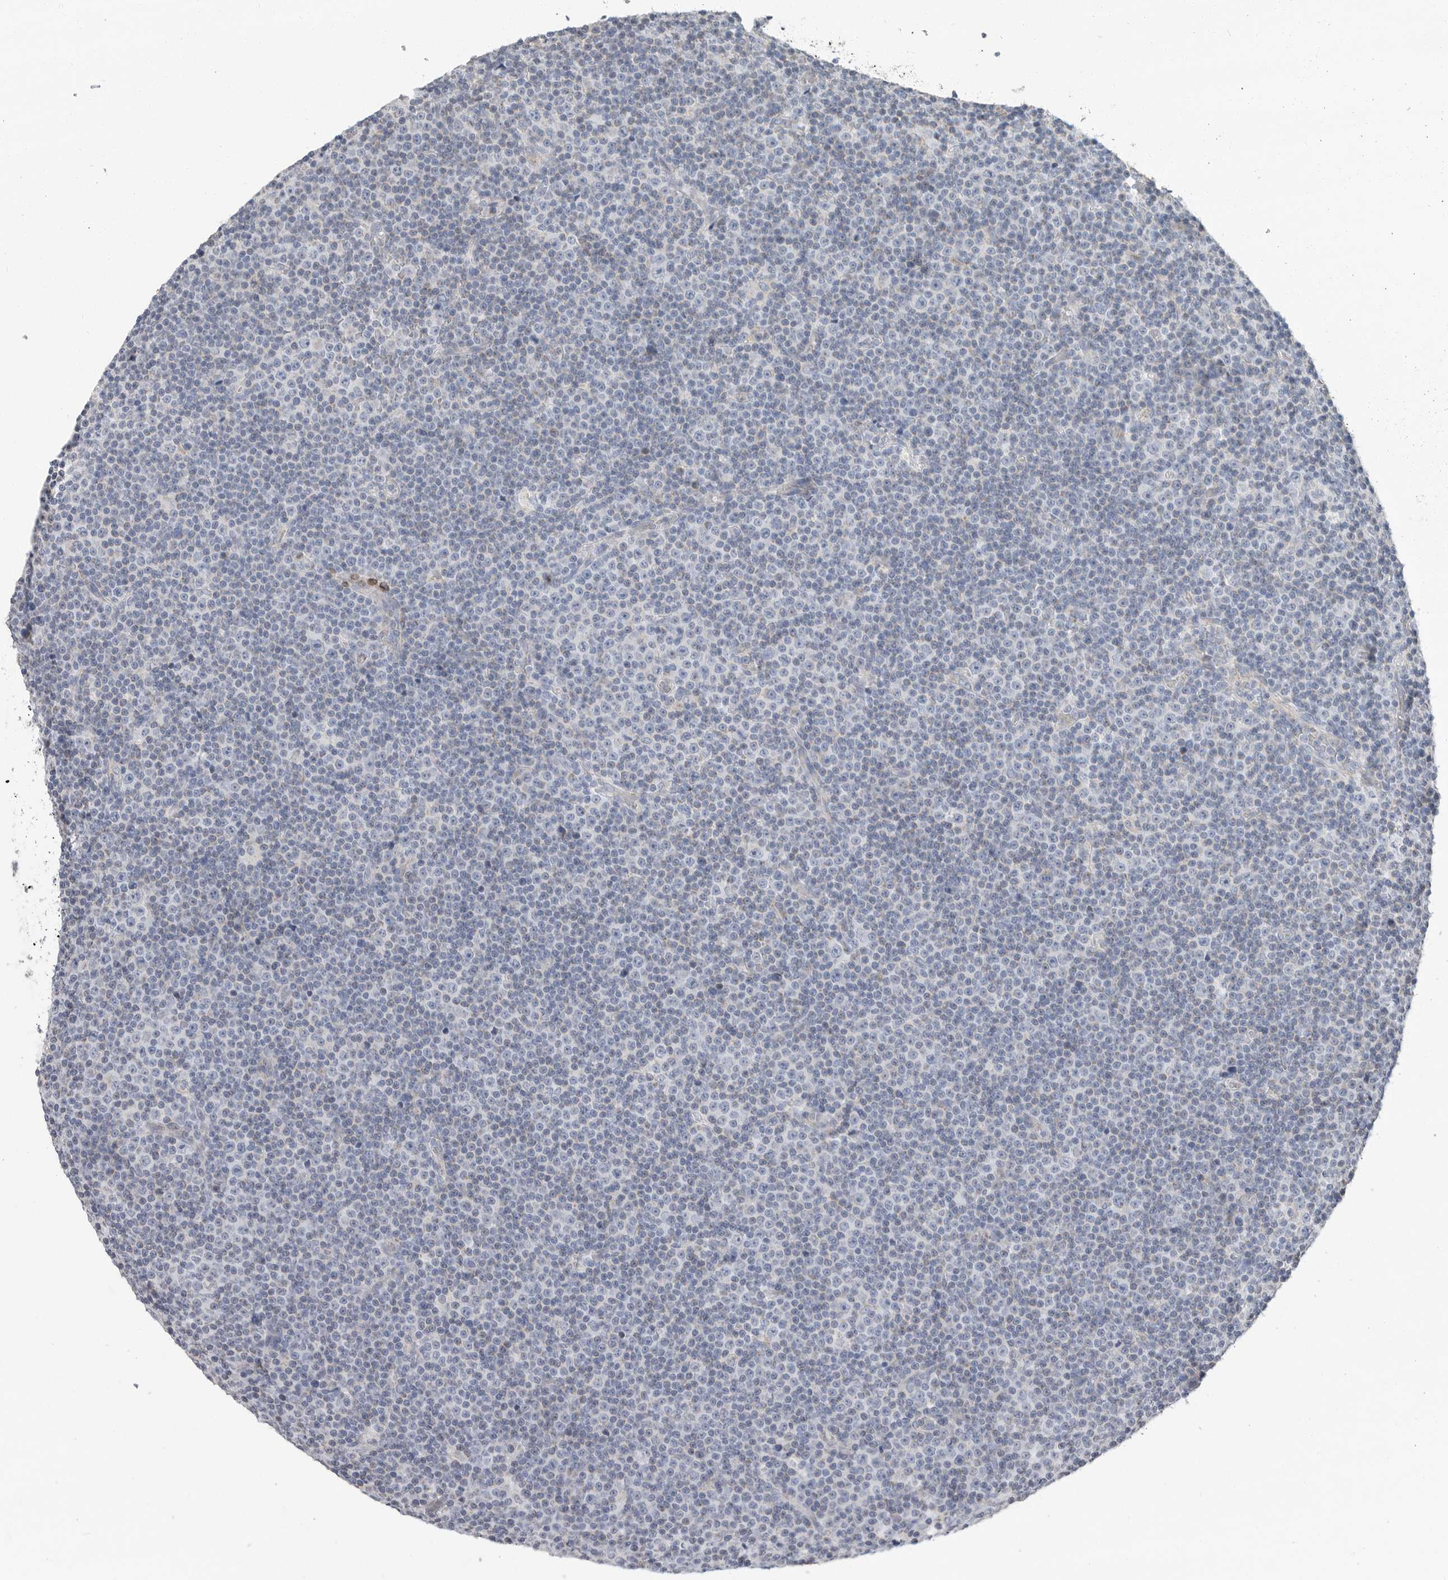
{"staining": {"intensity": "negative", "quantity": "none", "location": "none"}, "tissue": "lymphoma", "cell_type": "Tumor cells", "image_type": "cancer", "snomed": [{"axis": "morphology", "description": "Malignant lymphoma, non-Hodgkin's type, Low grade"}, {"axis": "topography", "description": "Lymph node"}], "caption": "DAB immunohistochemical staining of lymphoma reveals no significant positivity in tumor cells. (Stains: DAB immunohistochemistry with hematoxylin counter stain, Microscopy: brightfield microscopy at high magnification).", "gene": "PLN", "patient": {"sex": "female", "age": 67}}